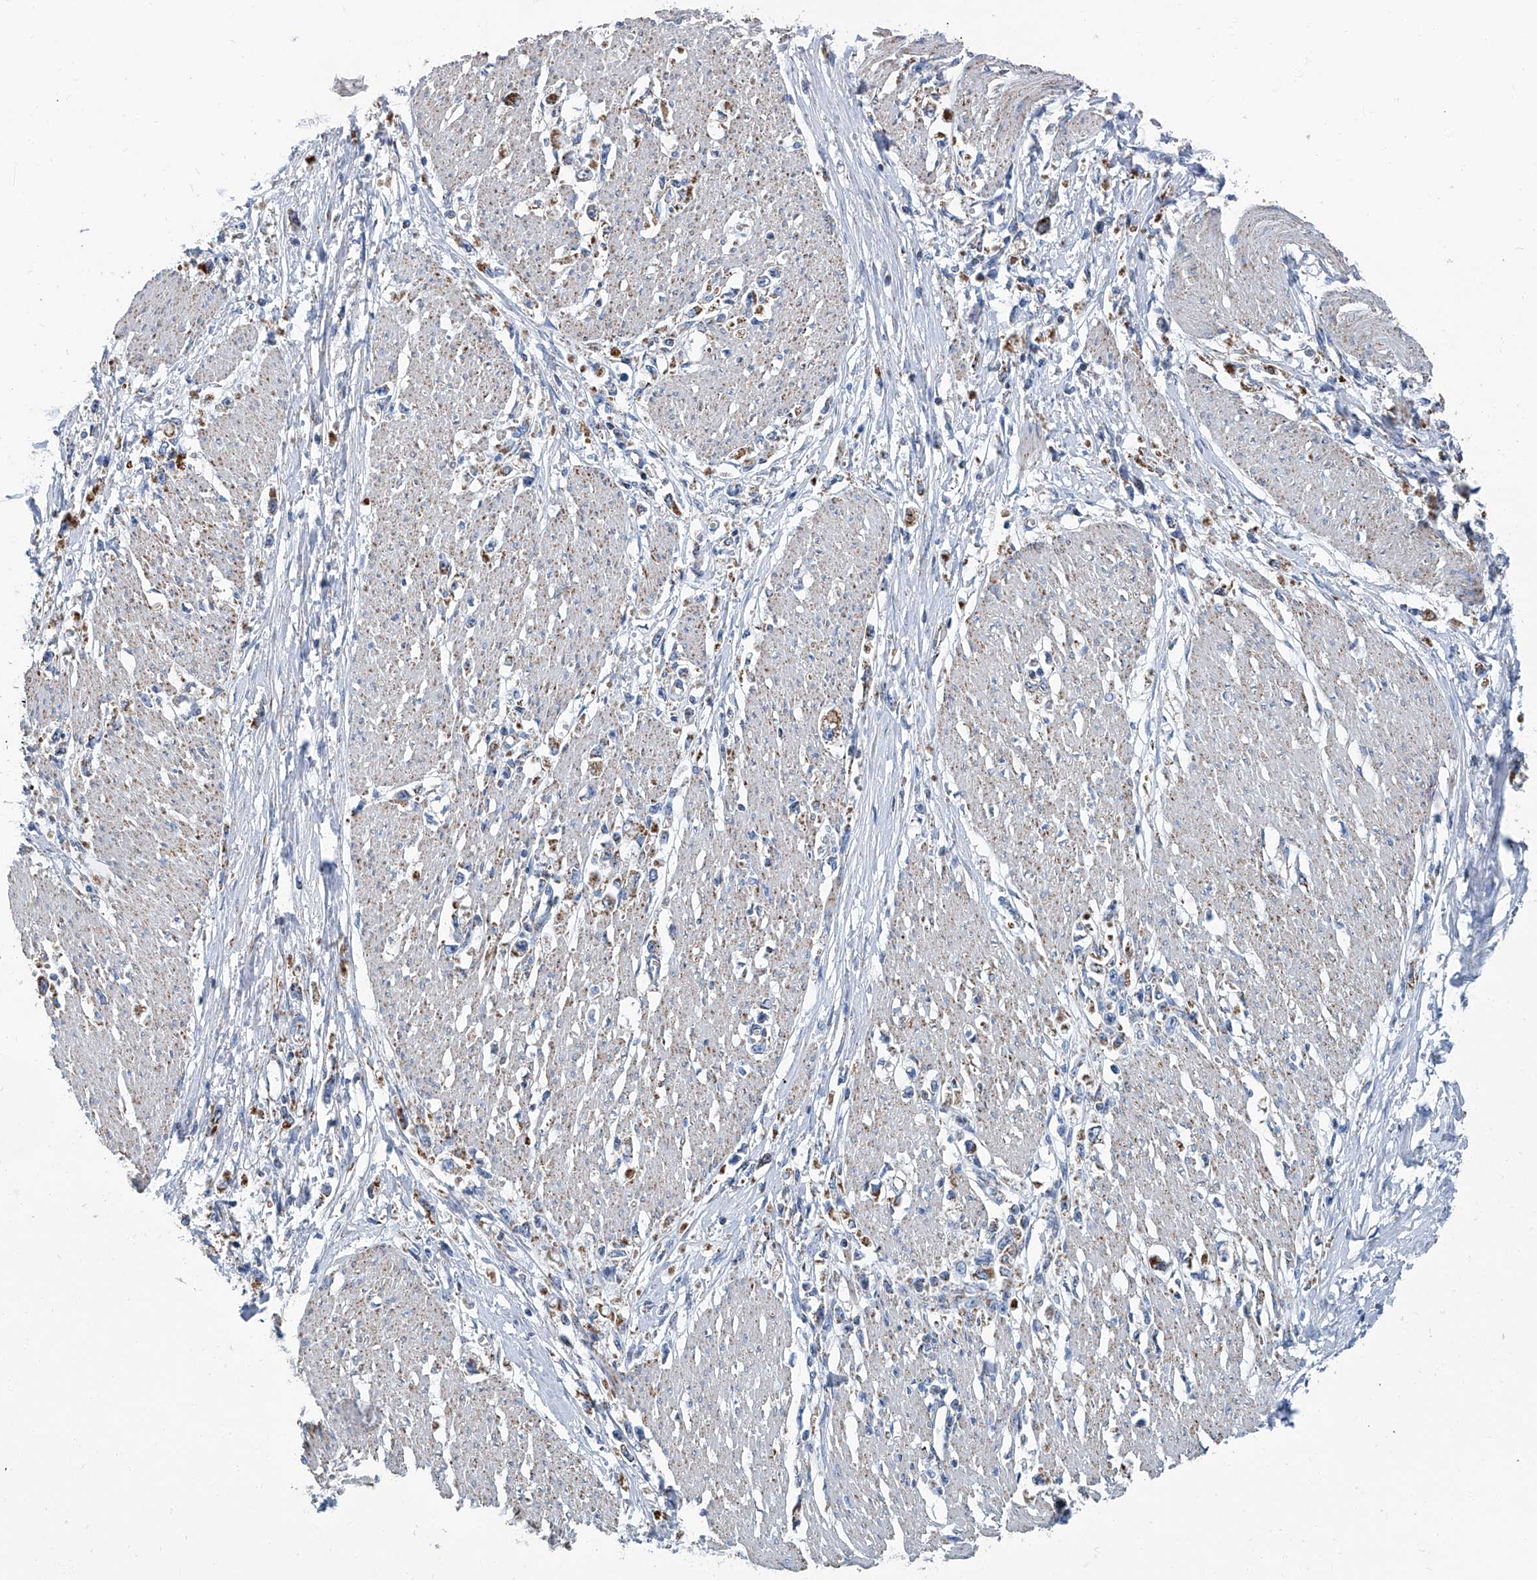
{"staining": {"intensity": "moderate", "quantity": "<25%", "location": "cytoplasmic/membranous"}, "tissue": "stomach cancer", "cell_type": "Tumor cells", "image_type": "cancer", "snomed": [{"axis": "morphology", "description": "Adenocarcinoma, NOS"}, {"axis": "topography", "description": "Stomach"}], "caption": "Immunohistochemistry (IHC) micrograph of neoplastic tissue: stomach cancer stained using immunohistochemistry (IHC) displays low levels of moderate protein expression localized specifically in the cytoplasmic/membranous of tumor cells, appearing as a cytoplasmic/membranous brown color.", "gene": "MT-ND1", "patient": {"sex": "female", "age": 59}}